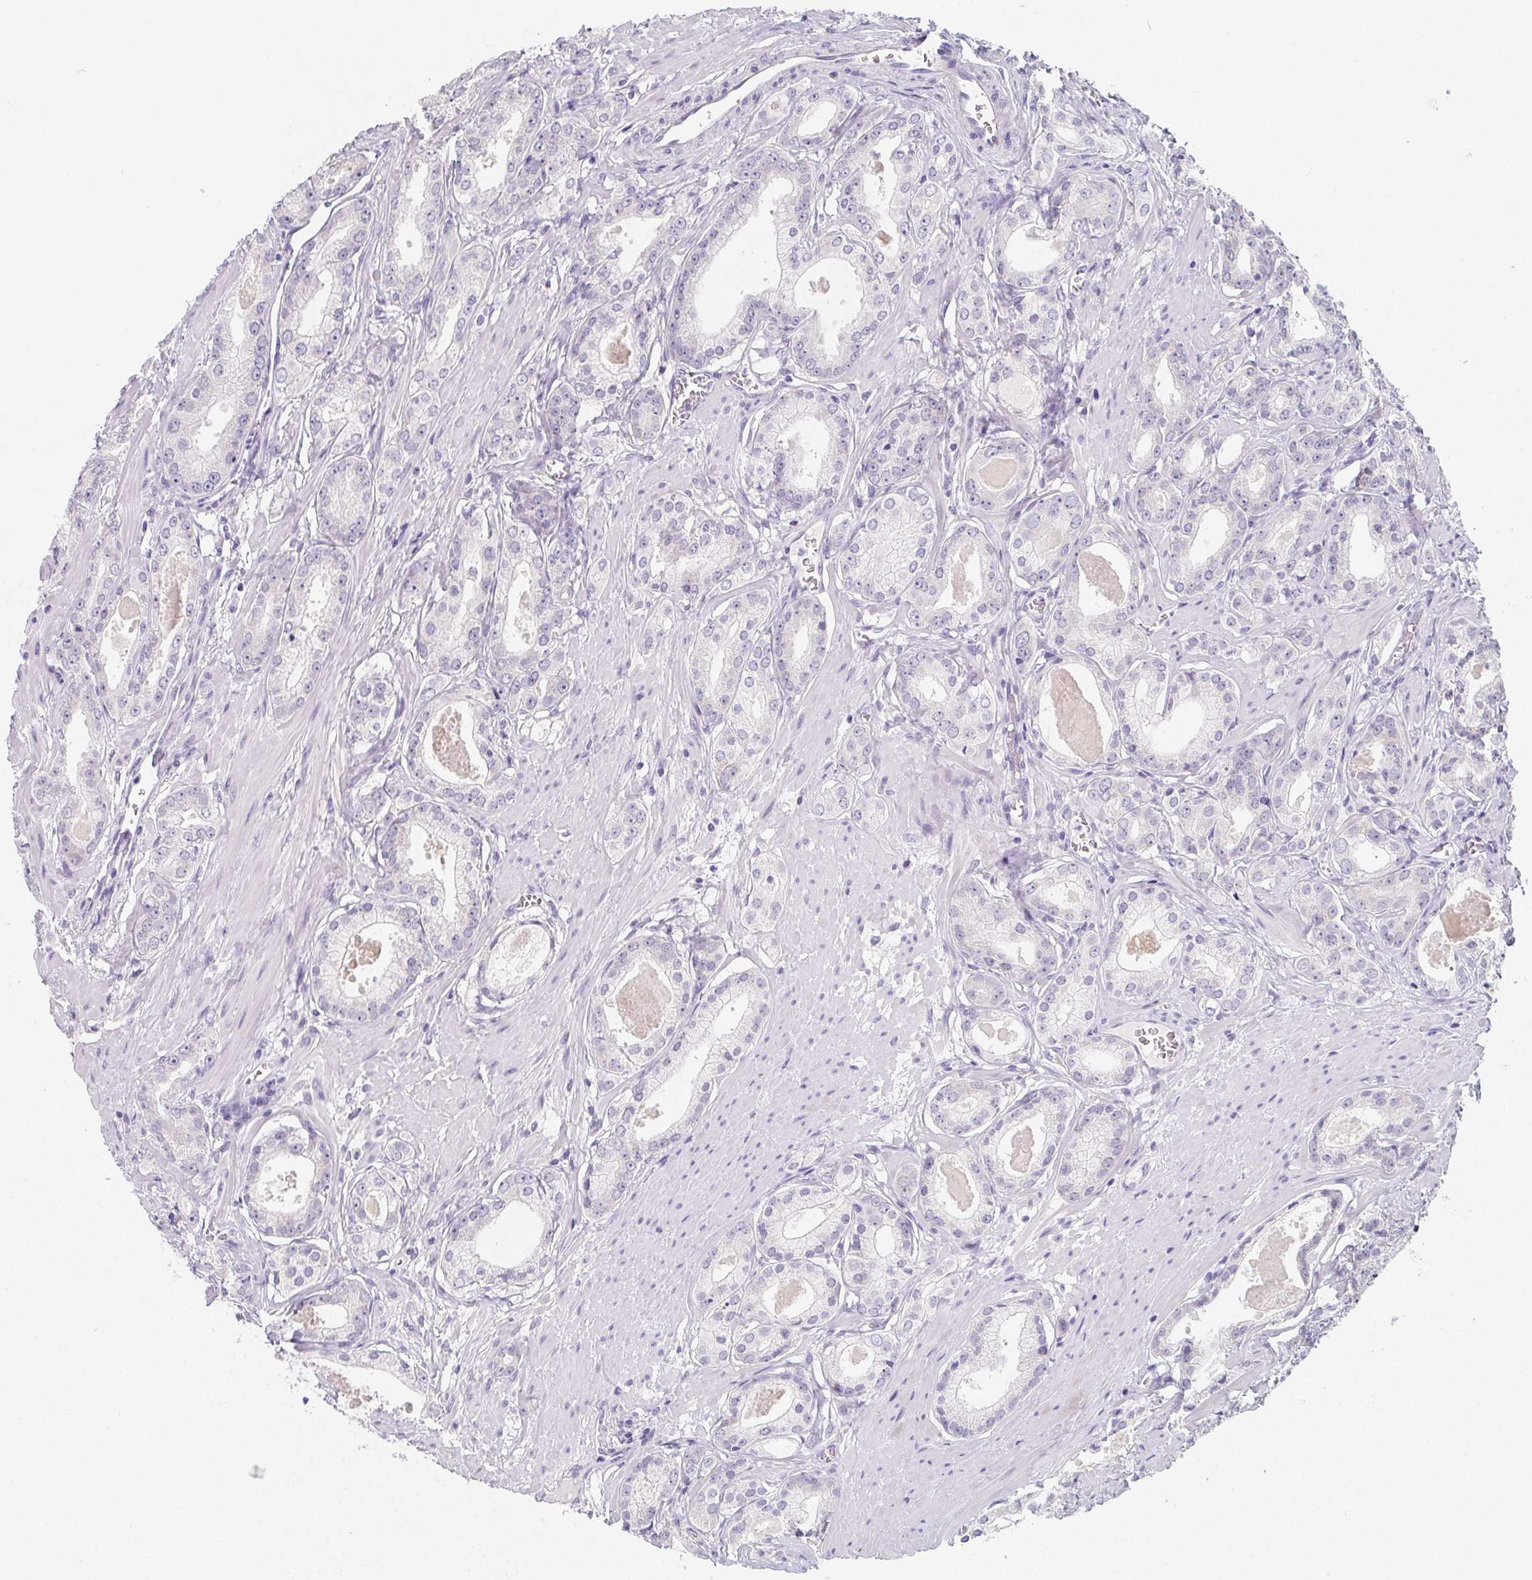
{"staining": {"intensity": "negative", "quantity": "none", "location": "none"}, "tissue": "prostate cancer", "cell_type": "Tumor cells", "image_type": "cancer", "snomed": [{"axis": "morphology", "description": "Adenocarcinoma, NOS"}, {"axis": "morphology", "description": "Adenocarcinoma, Low grade"}, {"axis": "topography", "description": "Prostate"}], "caption": "DAB (3,3'-diaminobenzidine) immunohistochemical staining of human prostate cancer (low-grade adenocarcinoma) demonstrates no significant expression in tumor cells.", "gene": "GLIPR1L1", "patient": {"sex": "male", "age": 64}}